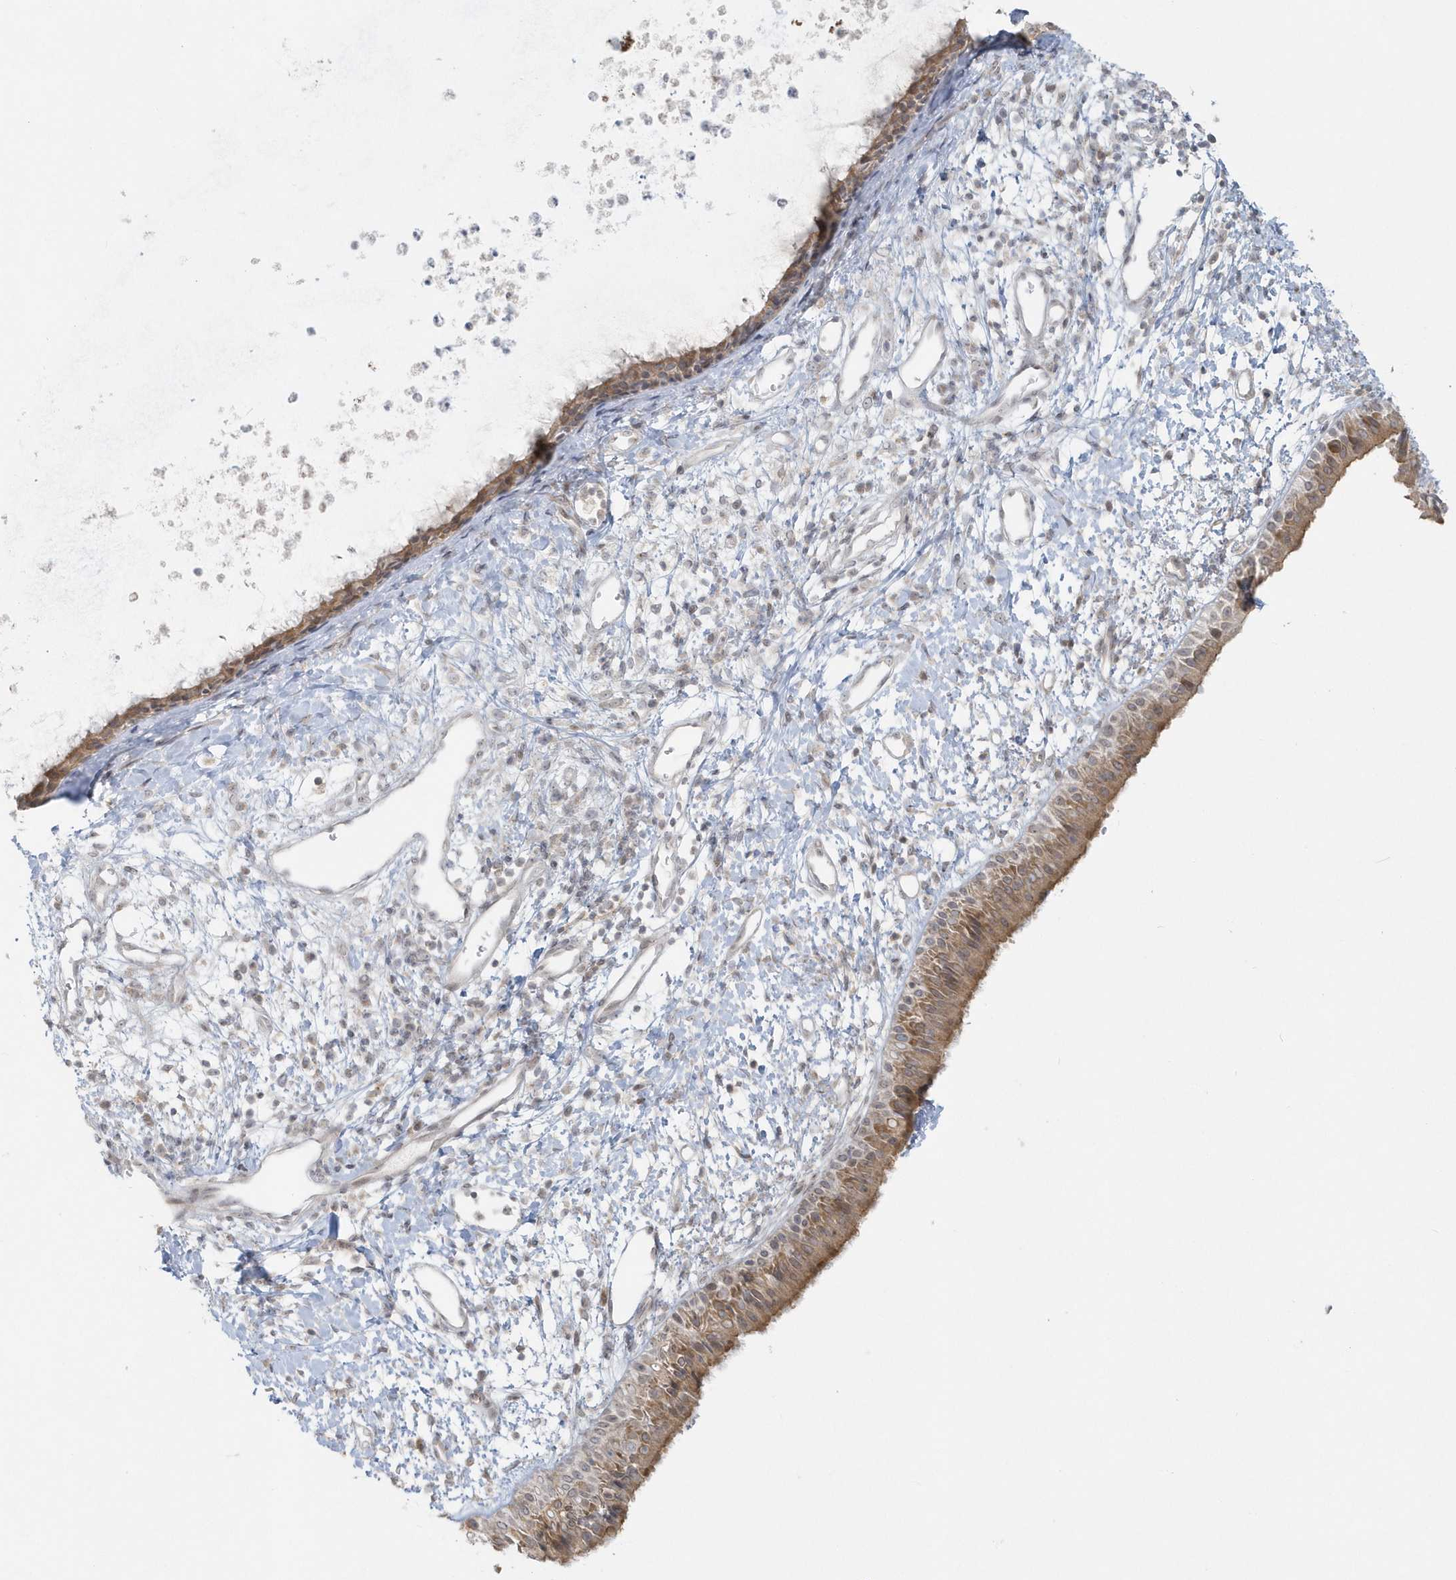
{"staining": {"intensity": "moderate", "quantity": ">75%", "location": "cytoplasmic/membranous"}, "tissue": "nasopharynx", "cell_type": "Respiratory epithelial cells", "image_type": "normal", "snomed": [{"axis": "morphology", "description": "Normal tissue, NOS"}, {"axis": "topography", "description": "Nasopharynx"}], "caption": "An immunohistochemistry (IHC) histopathology image of normal tissue is shown. Protein staining in brown highlights moderate cytoplasmic/membranous positivity in nasopharynx within respiratory epithelial cells. The staining was performed using DAB, with brown indicating positive protein expression. Nuclei are stained blue with hematoxylin.", "gene": "BLTP3A", "patient": {"sex": "male", "age": 22}}